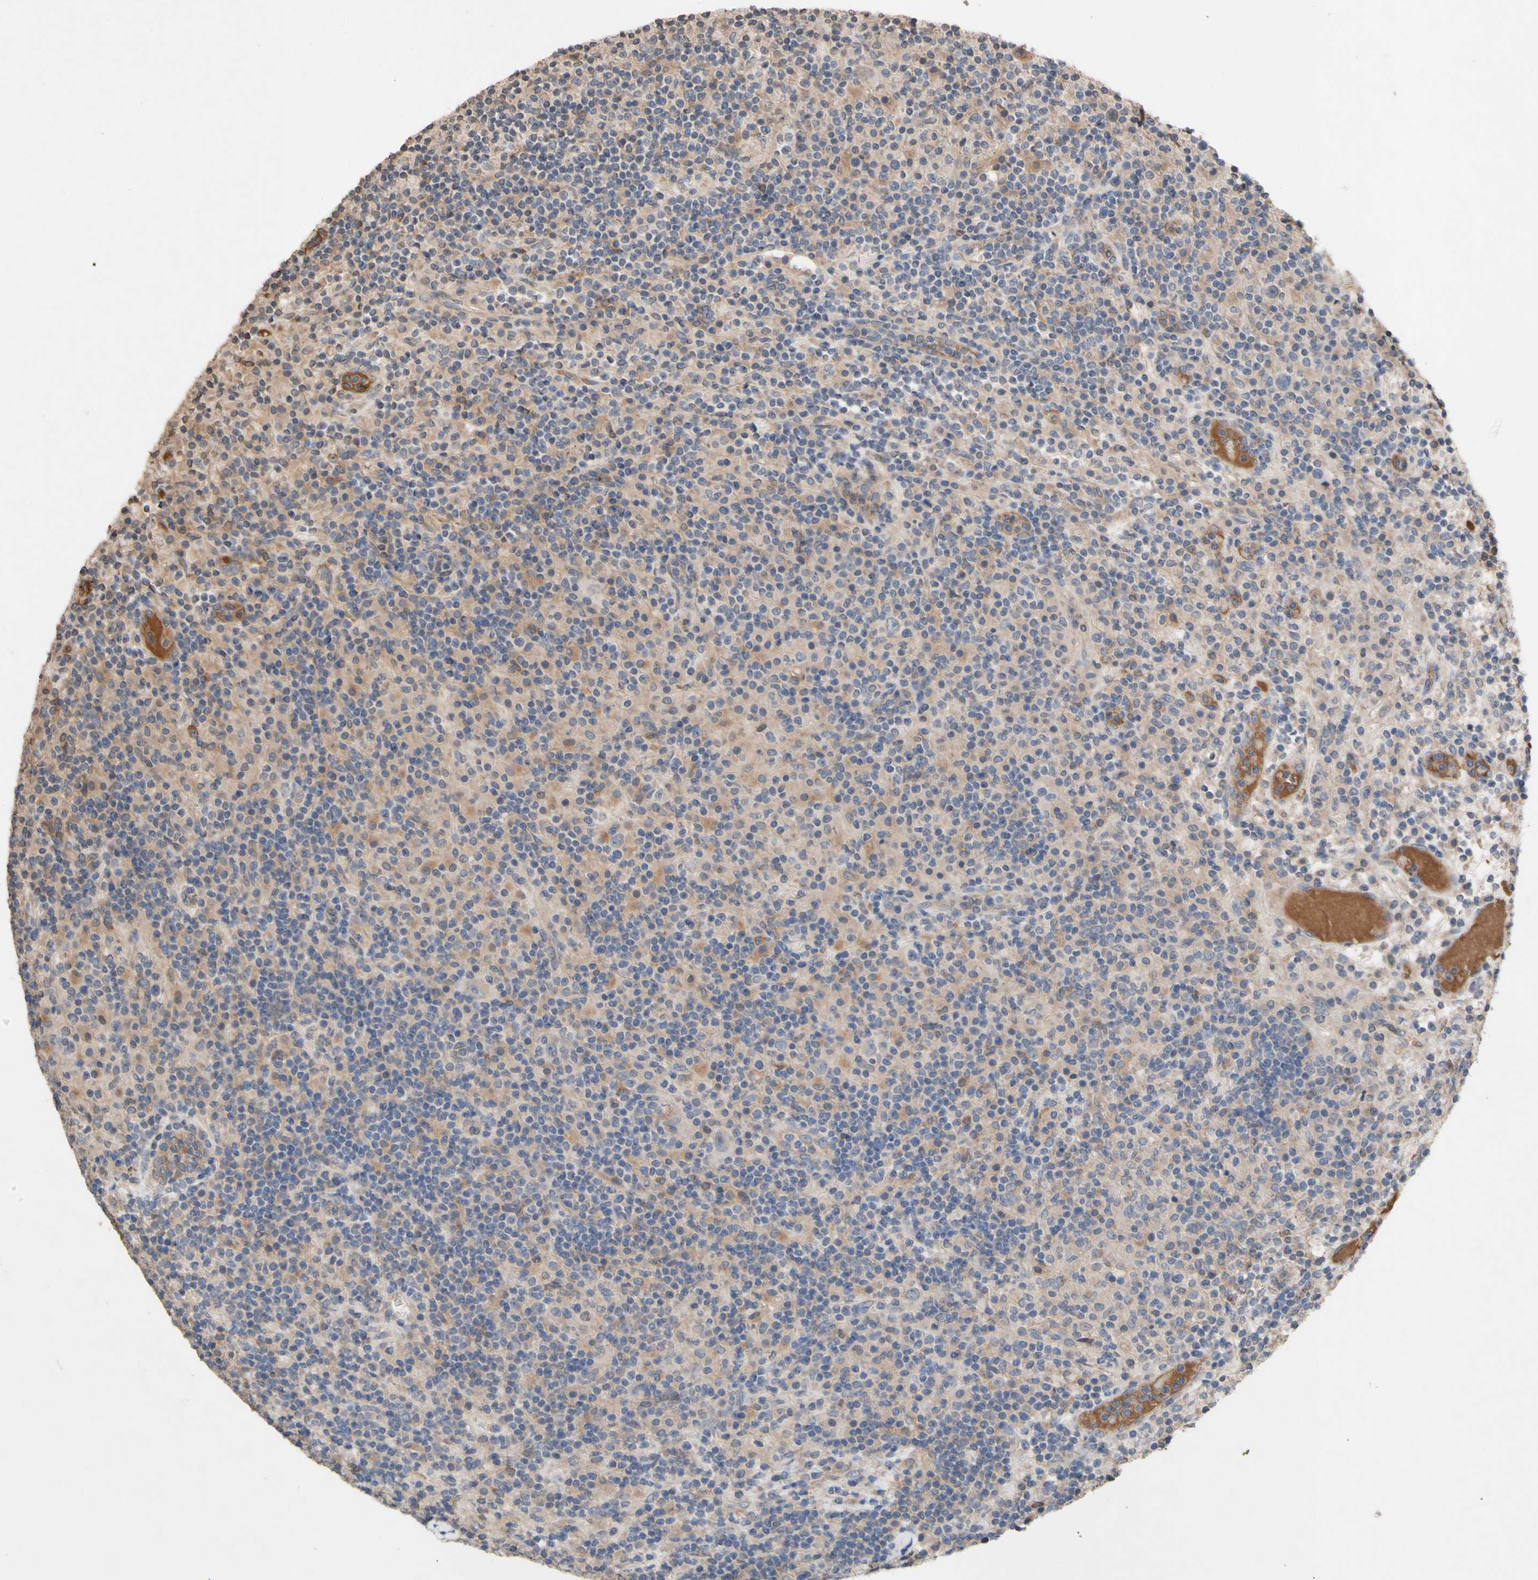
{"staining": {"intensity": "weak", "quantity": "<25%", "location": "cytoplasmic/membranous"}, "tissue": "lymphoma", "cell_type": "Tumor cells", "image_type": "cancer", "snomed": [{"axis": "morphology", "description": "Hodgkin's disease, NOS"}, {"axis": "topography", "description": "Lymph node"}], "caption": "Immunohistochemistry of human Hodgkin's disease reveals no staining in tumor cells. (Immunohistochemistry (ihc), brightfield microscopy, high magnification).", "gene": "NECTIN3", "patient": {"sex": "male", "age": 70}}